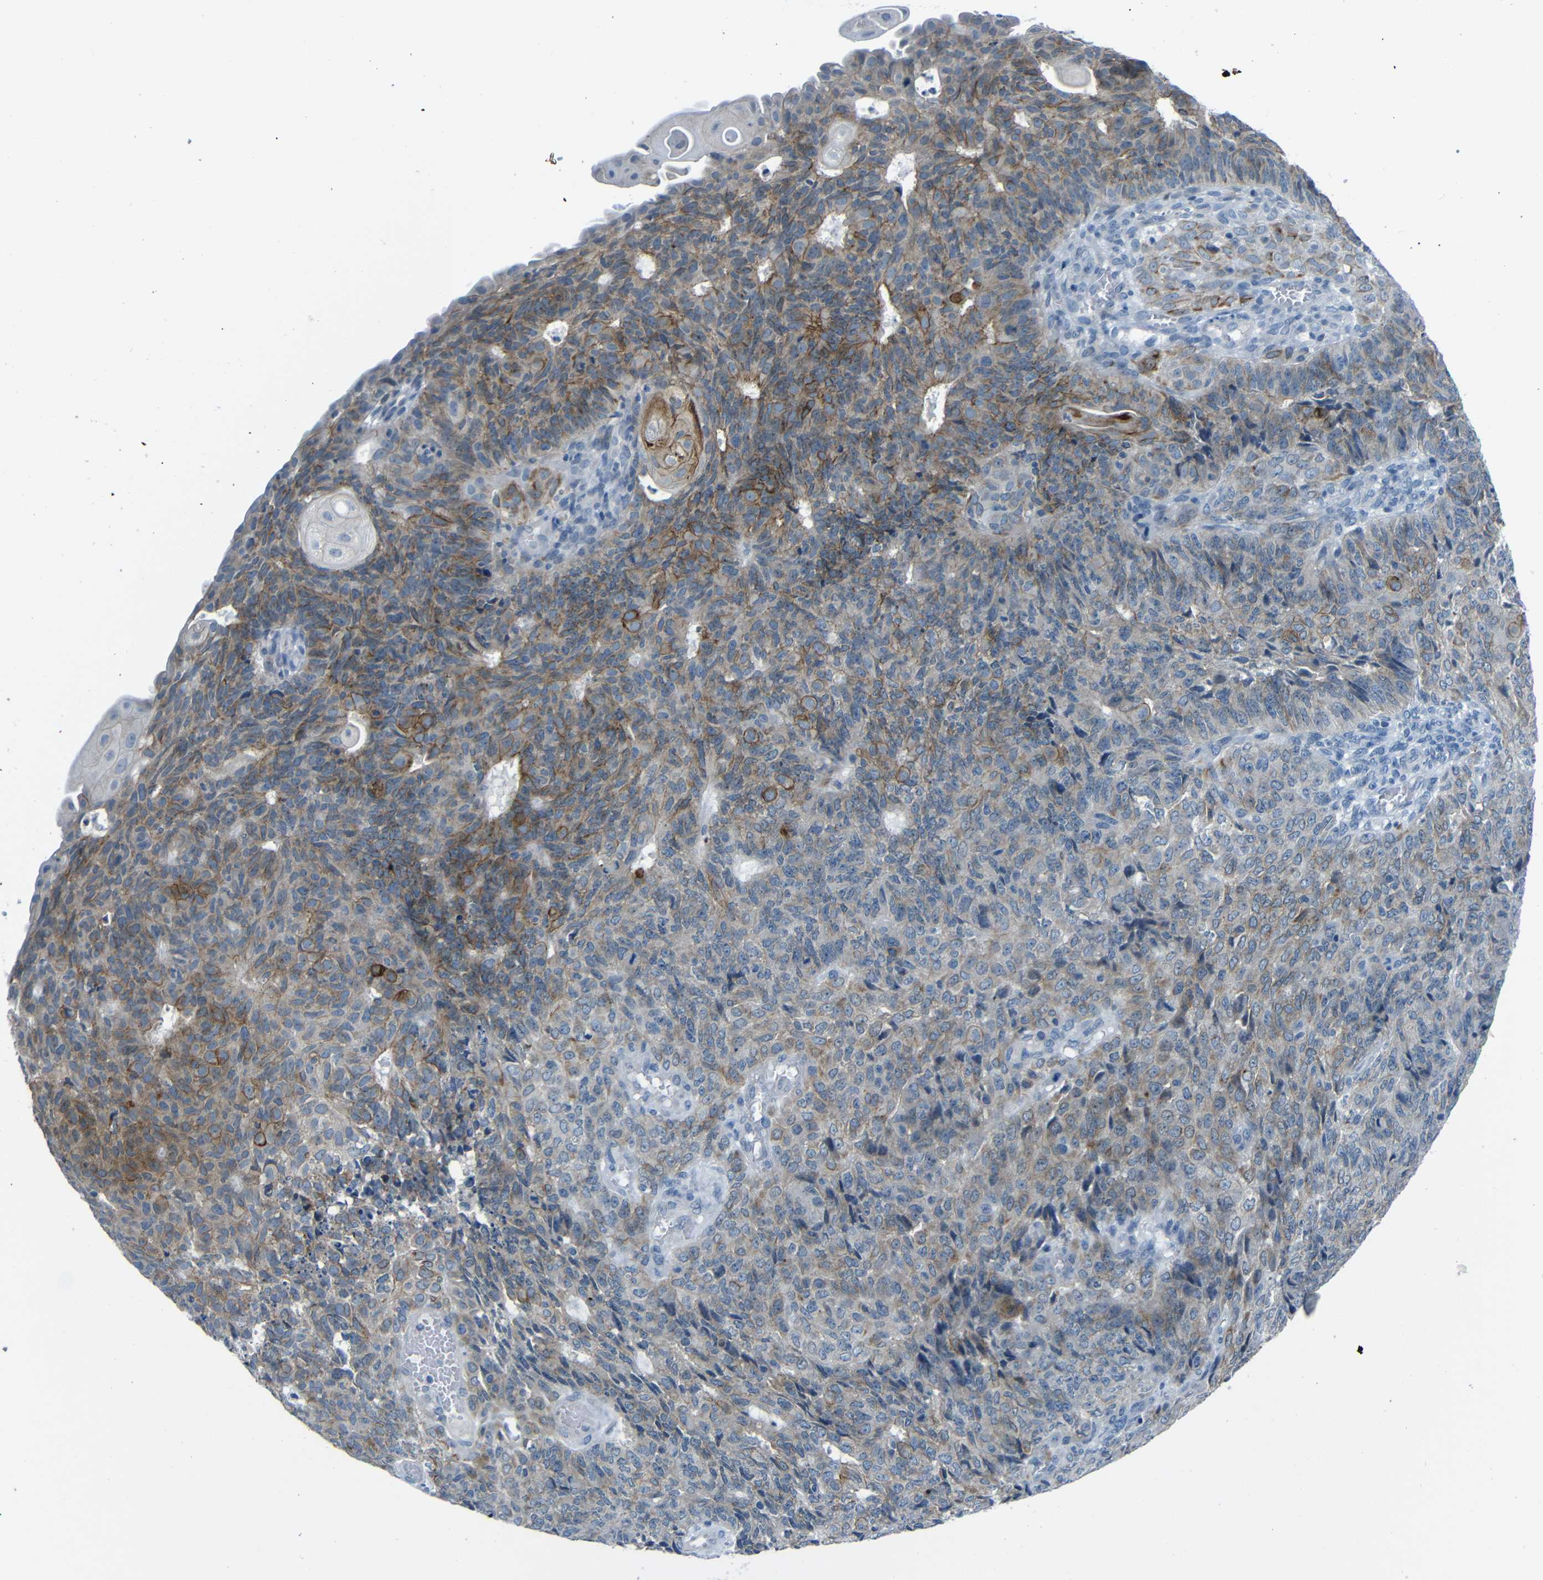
{"staining": {"intensity": "moderate", "quantity": "25%-75%", "location": "cytoplasmic/membranous"}, "tissue": "endometrial cancer", "cell_type": "Tumor cells", "image_type": "cancer", "snomed": [{"axis": "morphology", "description": "Adenocarcinoma, NOS"}, {"axis": "topography", "description": "Endometrium"}], "caption": "Immunohistochemical staining of endometrial cancer (adenocarcinoma) exhibits moderate cytoplasmic/membranous protein positivity in about 25%-75% of tumor cells. (Brightfield microscopy of DAB IHC at high magnification).", "gene": "ANK3", "patient": {"sex": "female", "age": 32}}